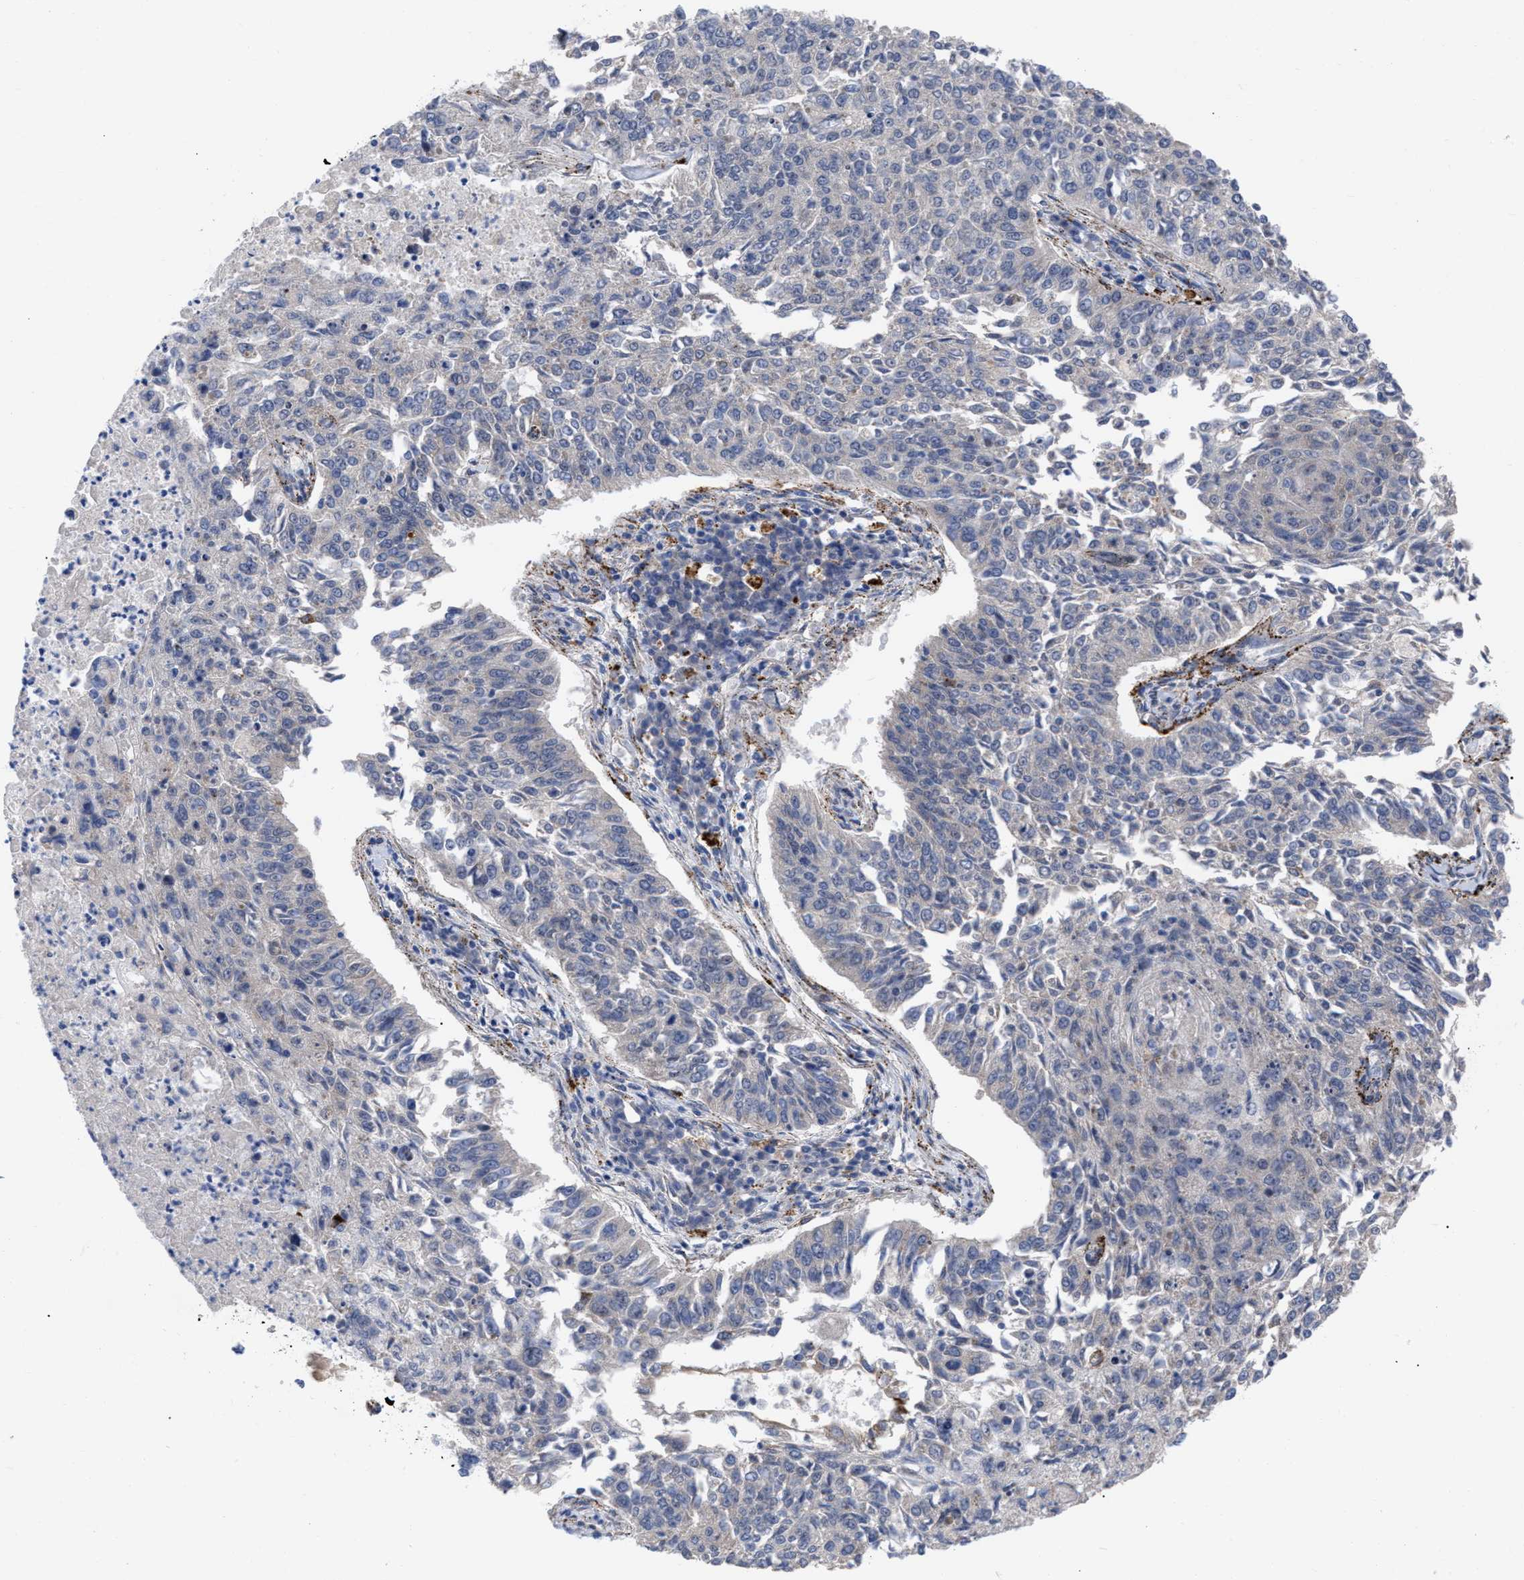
{"staining": {"intensity": "negative", "quantity": "none", "location": "none"}, "tissue": "lung cancer", "cell_type": "Tumor cells", "image_type": "cancer", "snomed": [{"axis": "morphology", "description": "Normal tissue, NOS"}, {"axis": "morphology", "description": "Squamous cell carcinoma, NOS"}, {"axis": "topography", "description": "Cartilage tissue"}, {"axis": "topography", "description": "Bronchus"}, {"axis": "topography", "description": "Lung"}], "caption": "Immunohistochemistry (IHC) photomicrograph of human lung squamous cell carcinoma stained for a protein (brown), which shows no staining in tumor cells.", "gene": "UPF1", "patient": {"sex": "female", "age": 49}}